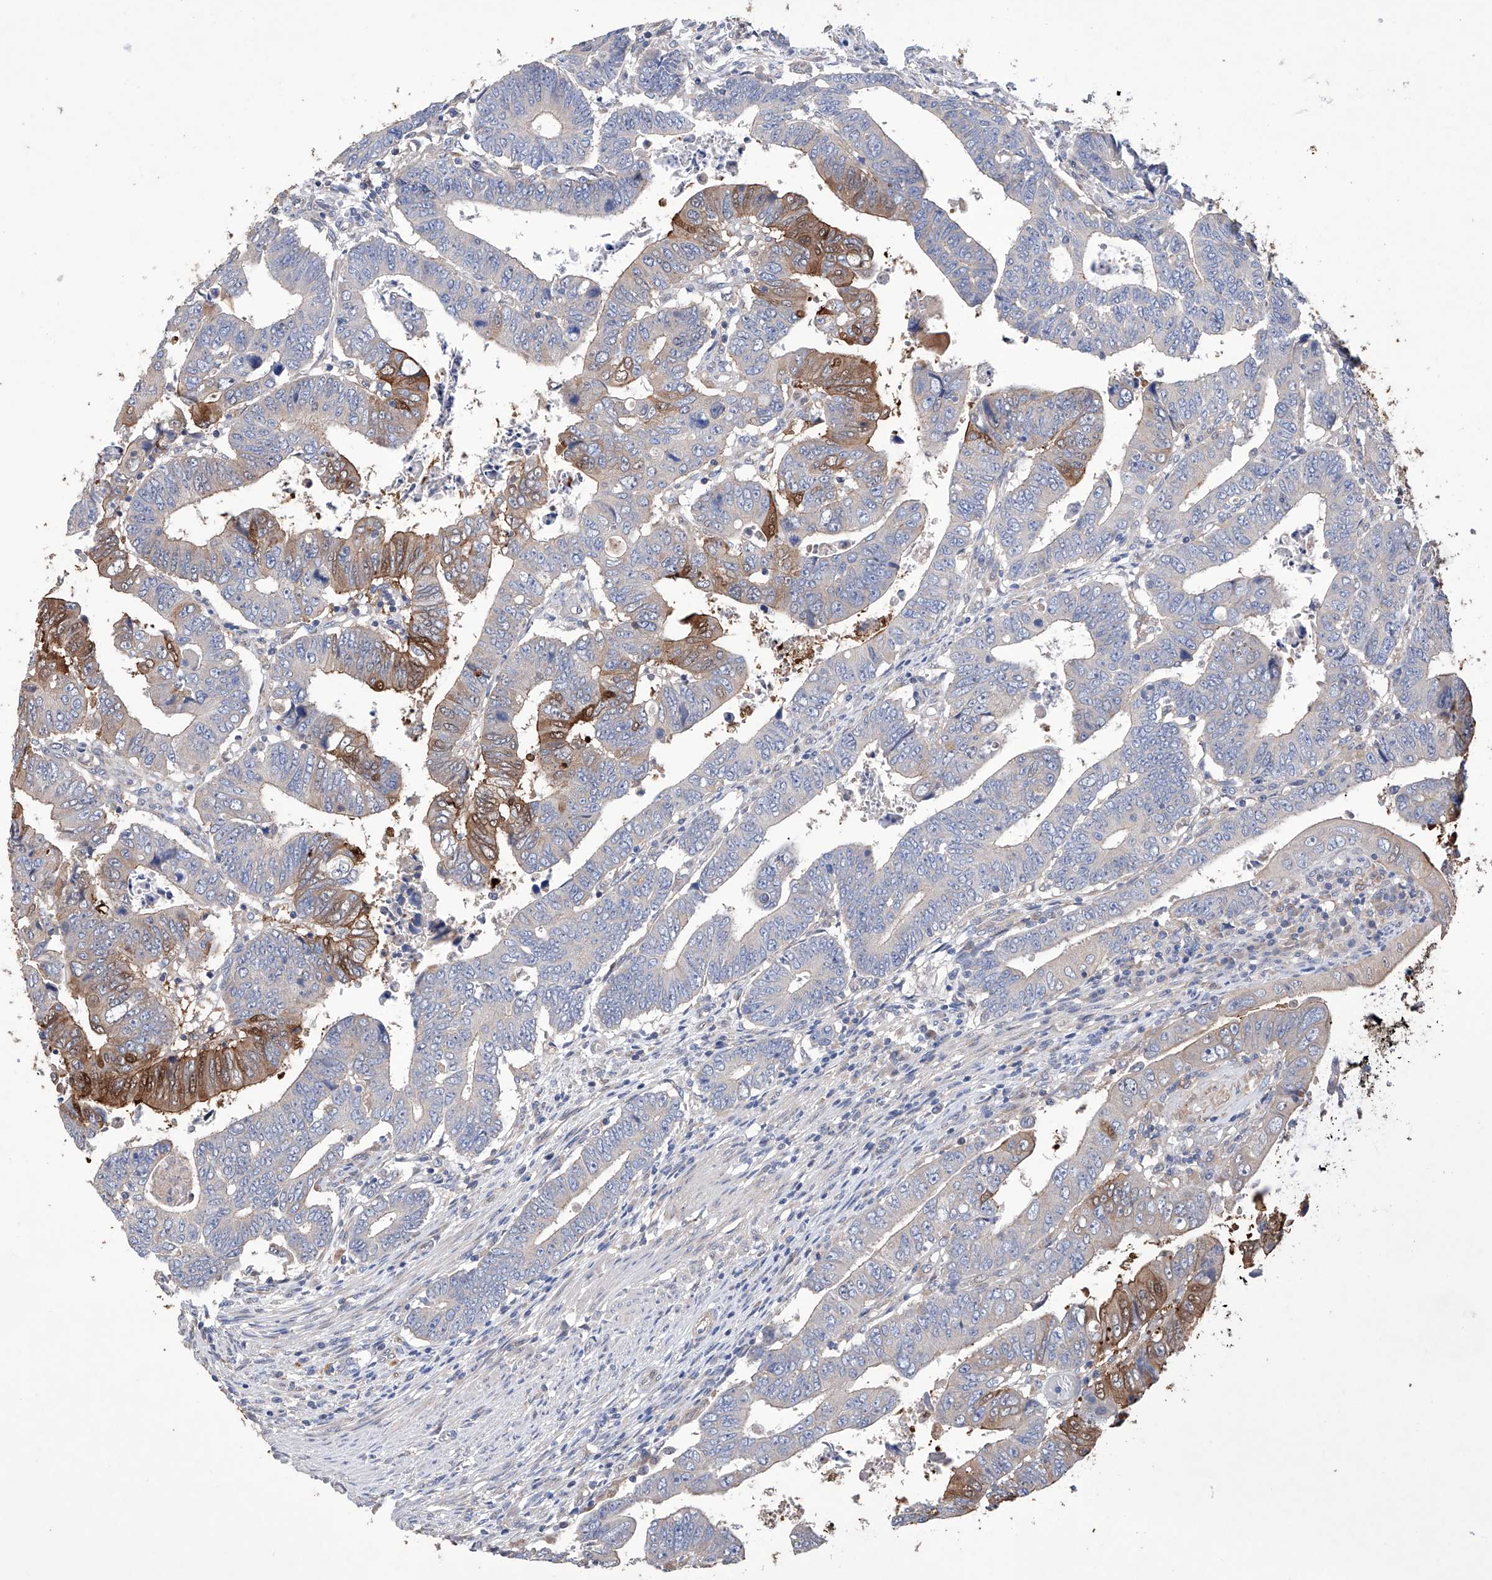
{"staining": {"intensity": "moderate", "quantity": "25%-75%", "location": "cytoplasmic/membranous,nuclear"}, "tissue": "colorectal cancer", "cell_type": "Tumor cells", "image_type": "cancer", "snomed": [{"axis": "morphology", "description": "Normal tissue, NOS"}, {"axis": "morphology", "description": "Adenocarcinoma, NOS"}, {"axis": "topography", "description": "Rectum"}], "caption": "Colorectal cancer (adenocarcinoma) tissue demonstrates moderate cytoplasmic/membranous and nuclear positivity in approximately 25%-75% of tumor cells, visualized by immunohistochemistry.", "gene": "AFG1L", "patient": {"sex": "female", "age": 65}}